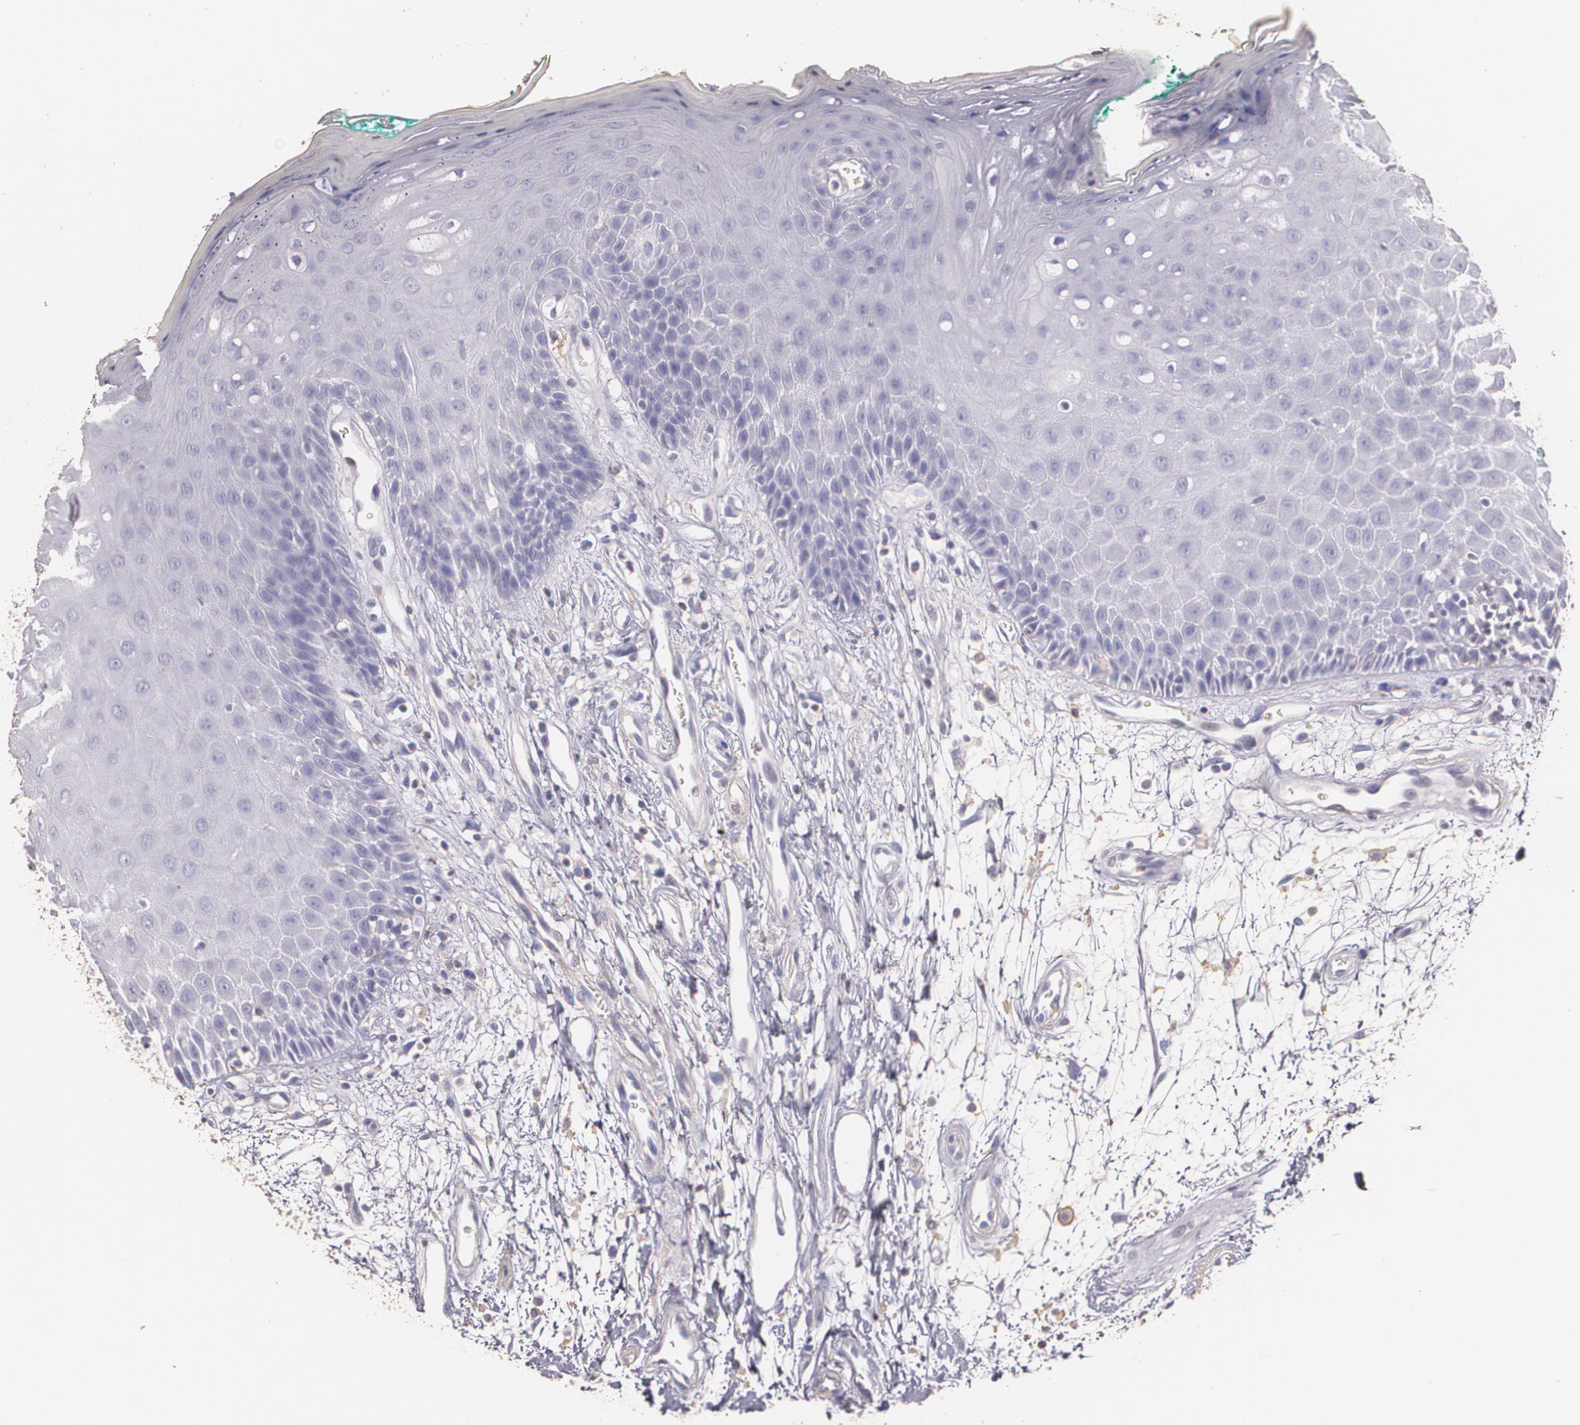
{"staining": {"intensity": "negative", "quantity": "none", "location": "none"}, "tissue": "oral mucosa", "cell_type": "Squamous epithelial cells", "image_type": "normal", "snomed": [{"axis": "morphology", "description": "Normal tissue, NOS"}, {"axis": "morphology", "description": "Squamous cell carcinoma, NOS"}, {"axis": "topography", "description": "Skeletal muscle"}, {"axis": "topography", "description": "Oral tissue"}, {"axis": "topography", "description": "Head-Neck"}], "caption": "Oral mucosa was stained to show a protein in brown. There is no significant staining in squamous epithelial cells. The staining is performed using DAB (3,3'-diaminobenzidine) brown chromogen with nuclei counter-stained in using hematoxylin.", "gene": "TGFBR1", "patient": {"sex": "female", "age": 84}}